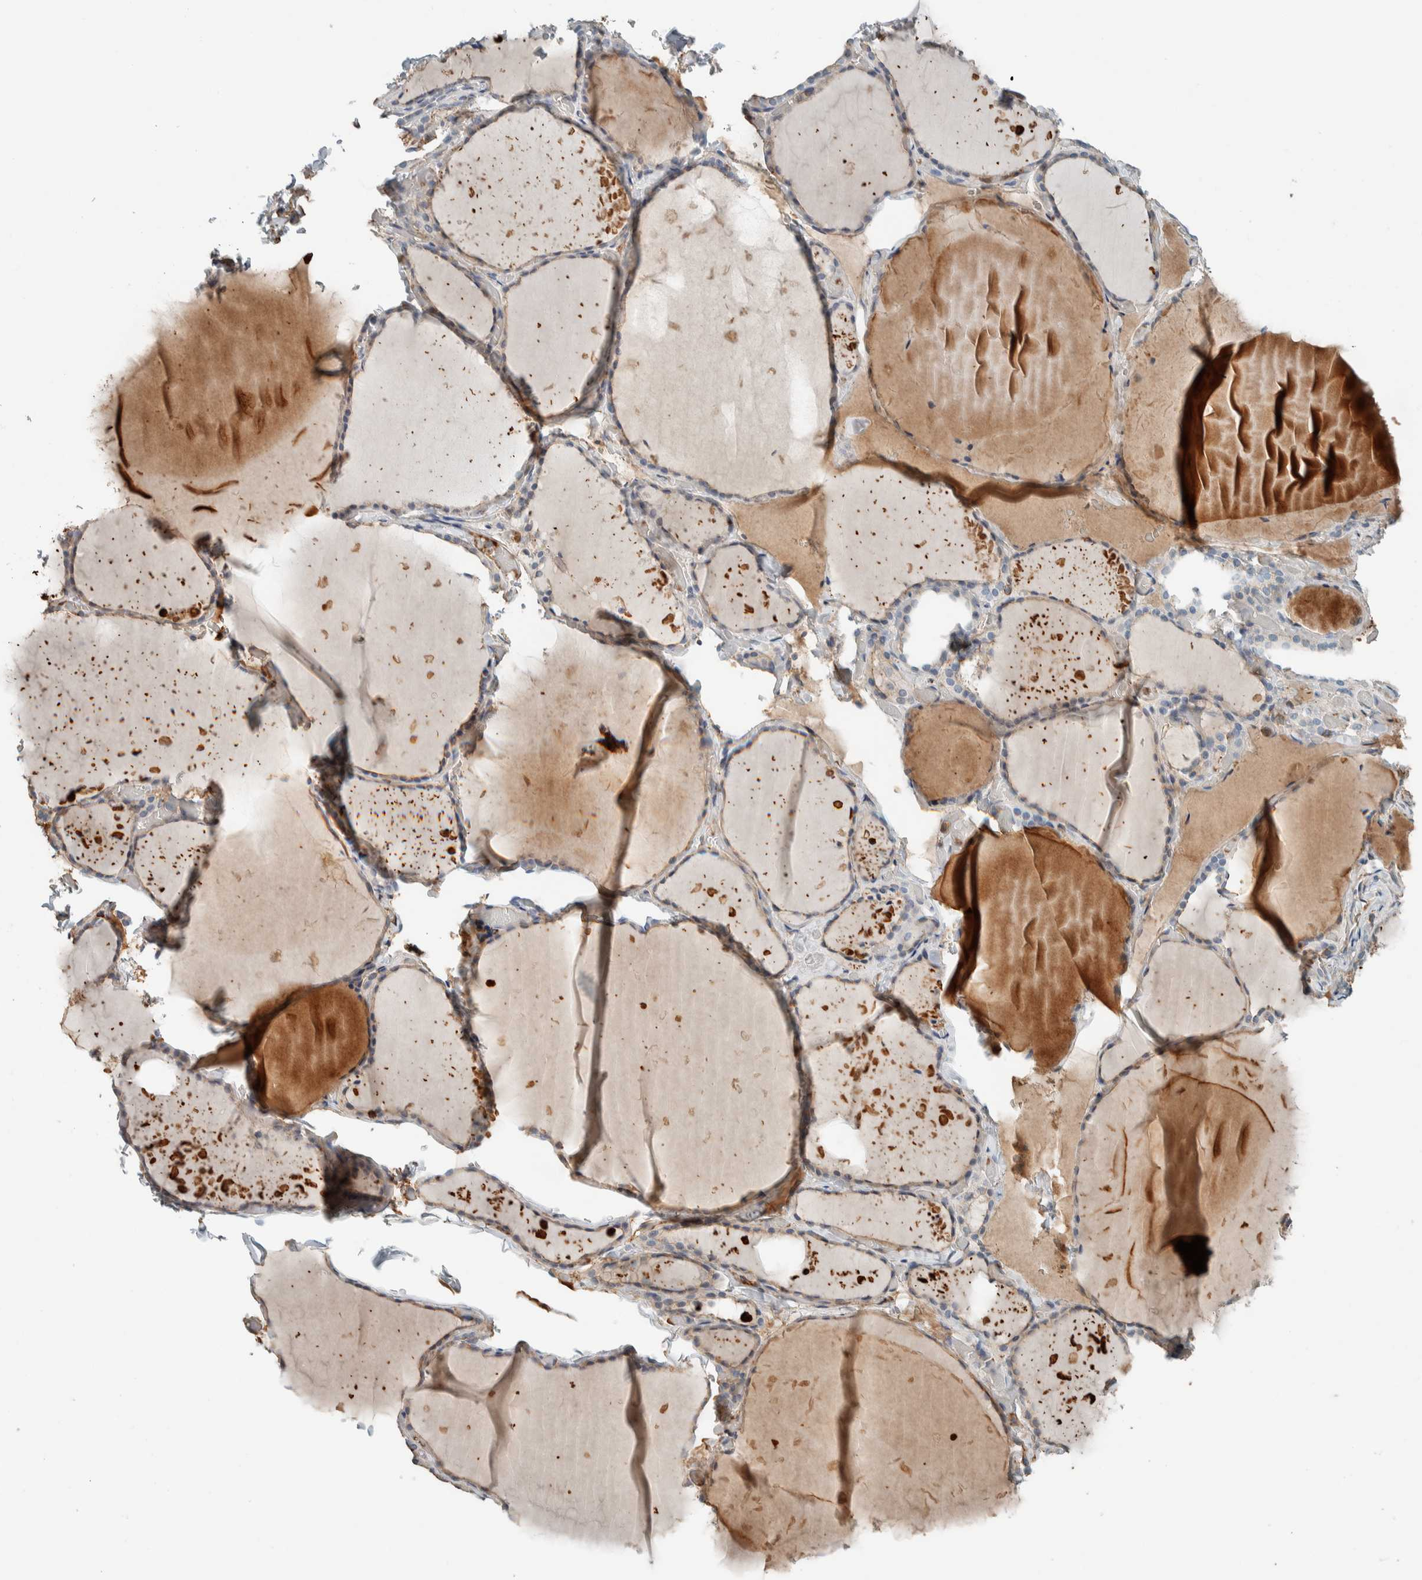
{"staining": {"intensity": "weak", "quantity": "25%-75%", "location": "cytoplasmic/membranous"}, "tissue": "thyroid gland", "cell_type": "Glandular cells", "image_type": "normal", "snomed": [{"axis": "morphology", "description": "Normal tissue, NOS"}, {"axis": "topography", "description": "Thyroid gland"}], "caption": "Immunohistochemistry micrograph of normal thyroid gland: human thyroid gland stained using IHC reveals low levels of weak protein expression localized specifically in the cytoplasmic/membranous of glandular cells, appearing as a cytoplasmic/membranous brown color.", "gene": "CTBP2", "patient": {"sex": "female", "age": 22}}